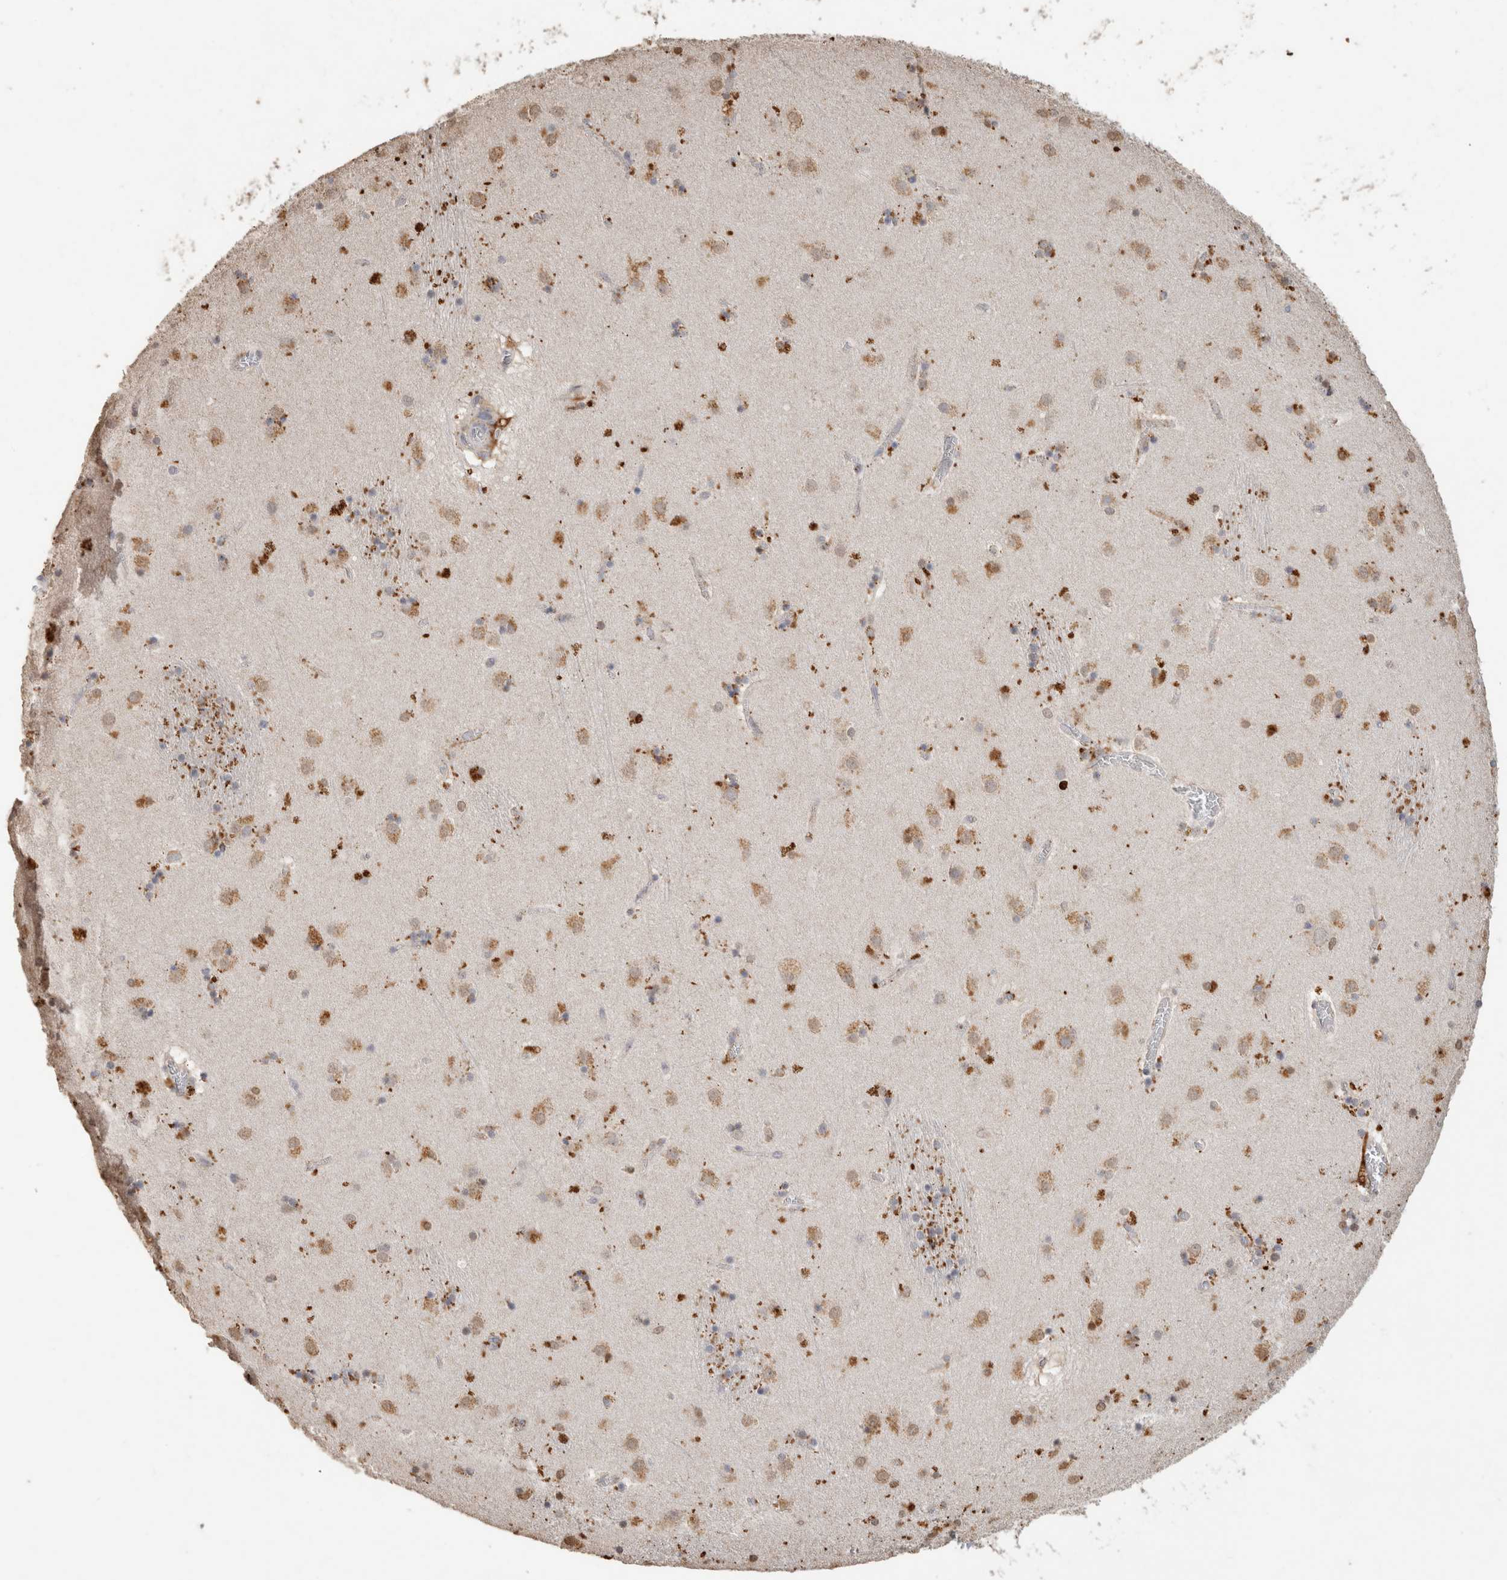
{"staining": {"intensity": "moderate", "quantity": "25%-75%", "location": "cytoplasmic/membranous"}, "tissue": "caudate", "cell_type": "Glial cells", "image_type": "normal", "snomed": [{"axis": "morphology", "description": "Normal tissue, NOS"}, {"axis": "topography", "description": "Lateral ventricle wall"}], "caption": "A photomicrograph showing moderate cytoplasmic/membranous positivity in approximately 25%-75% of glial cells in normal caudate, as visualized by brown immunohistochemical staining.", "gene": "ARSA", "patient": {"sex": "male", "age": 70}}